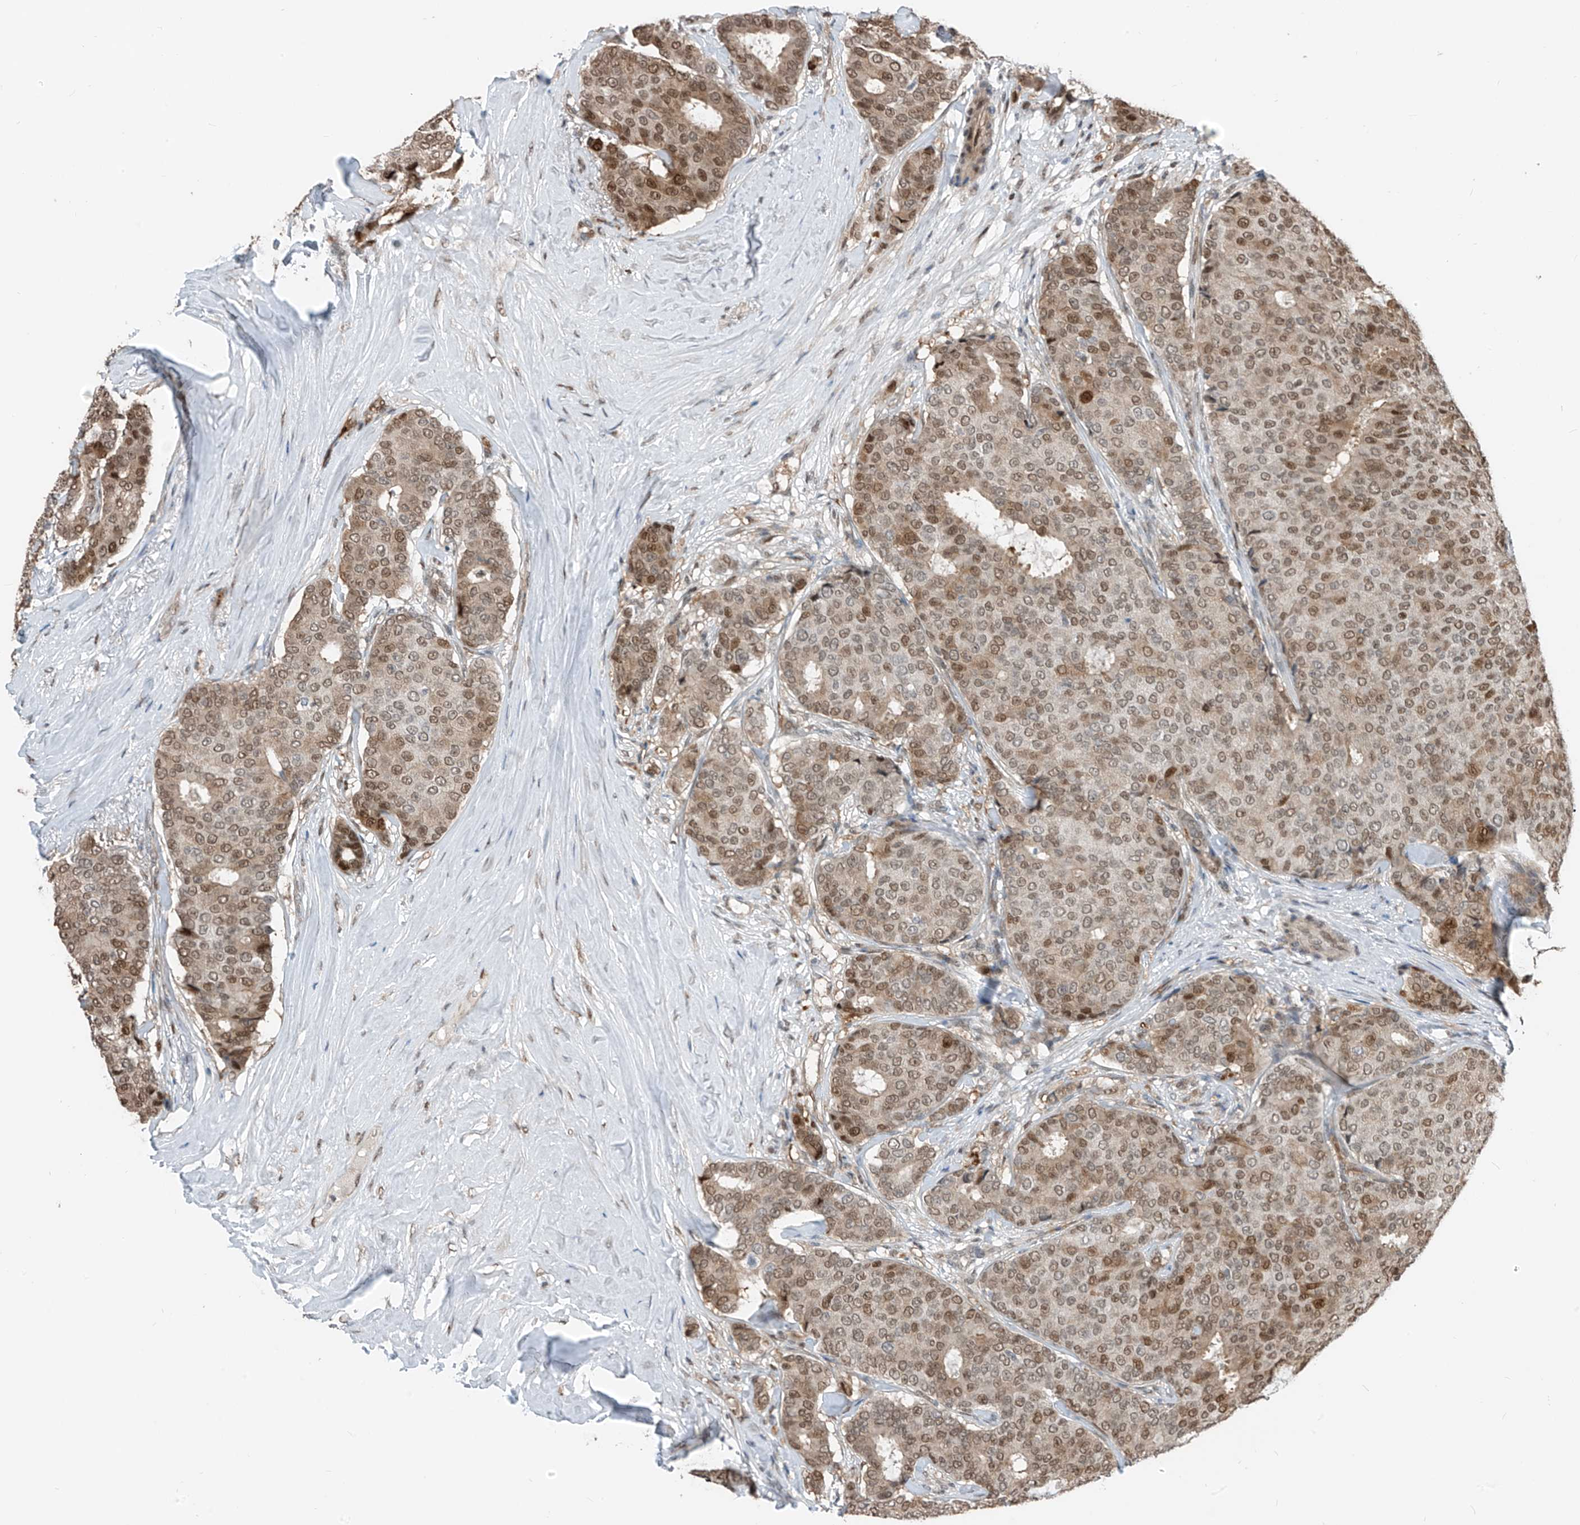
{"staining": {"intensity": "moderate", "quantity": ">75%", "location": "cytoplasmic/membranous,nuclear"}, "tissue": "breast cancer", "cell_type": "Tumor cells", "image_type": "cancer", "snomed": [{"axis": "morphology", "description": "Duct carcinoma"}, {"axis": "topography", "description": "Breast"}], "caption": "DAB immunohistochemical staining of human breast invasive ductal carcinoma demonstrates moderate cytoplasmic/membranous and nuclear protein staining in approximately >75% of tumor cells. (DAB (3,3'-diaminobenzidine) IHC, brown staining for protein, blue staining for nuclei).", "gene": "RBP7", "patient": {"sex": "female", "age": 75}}